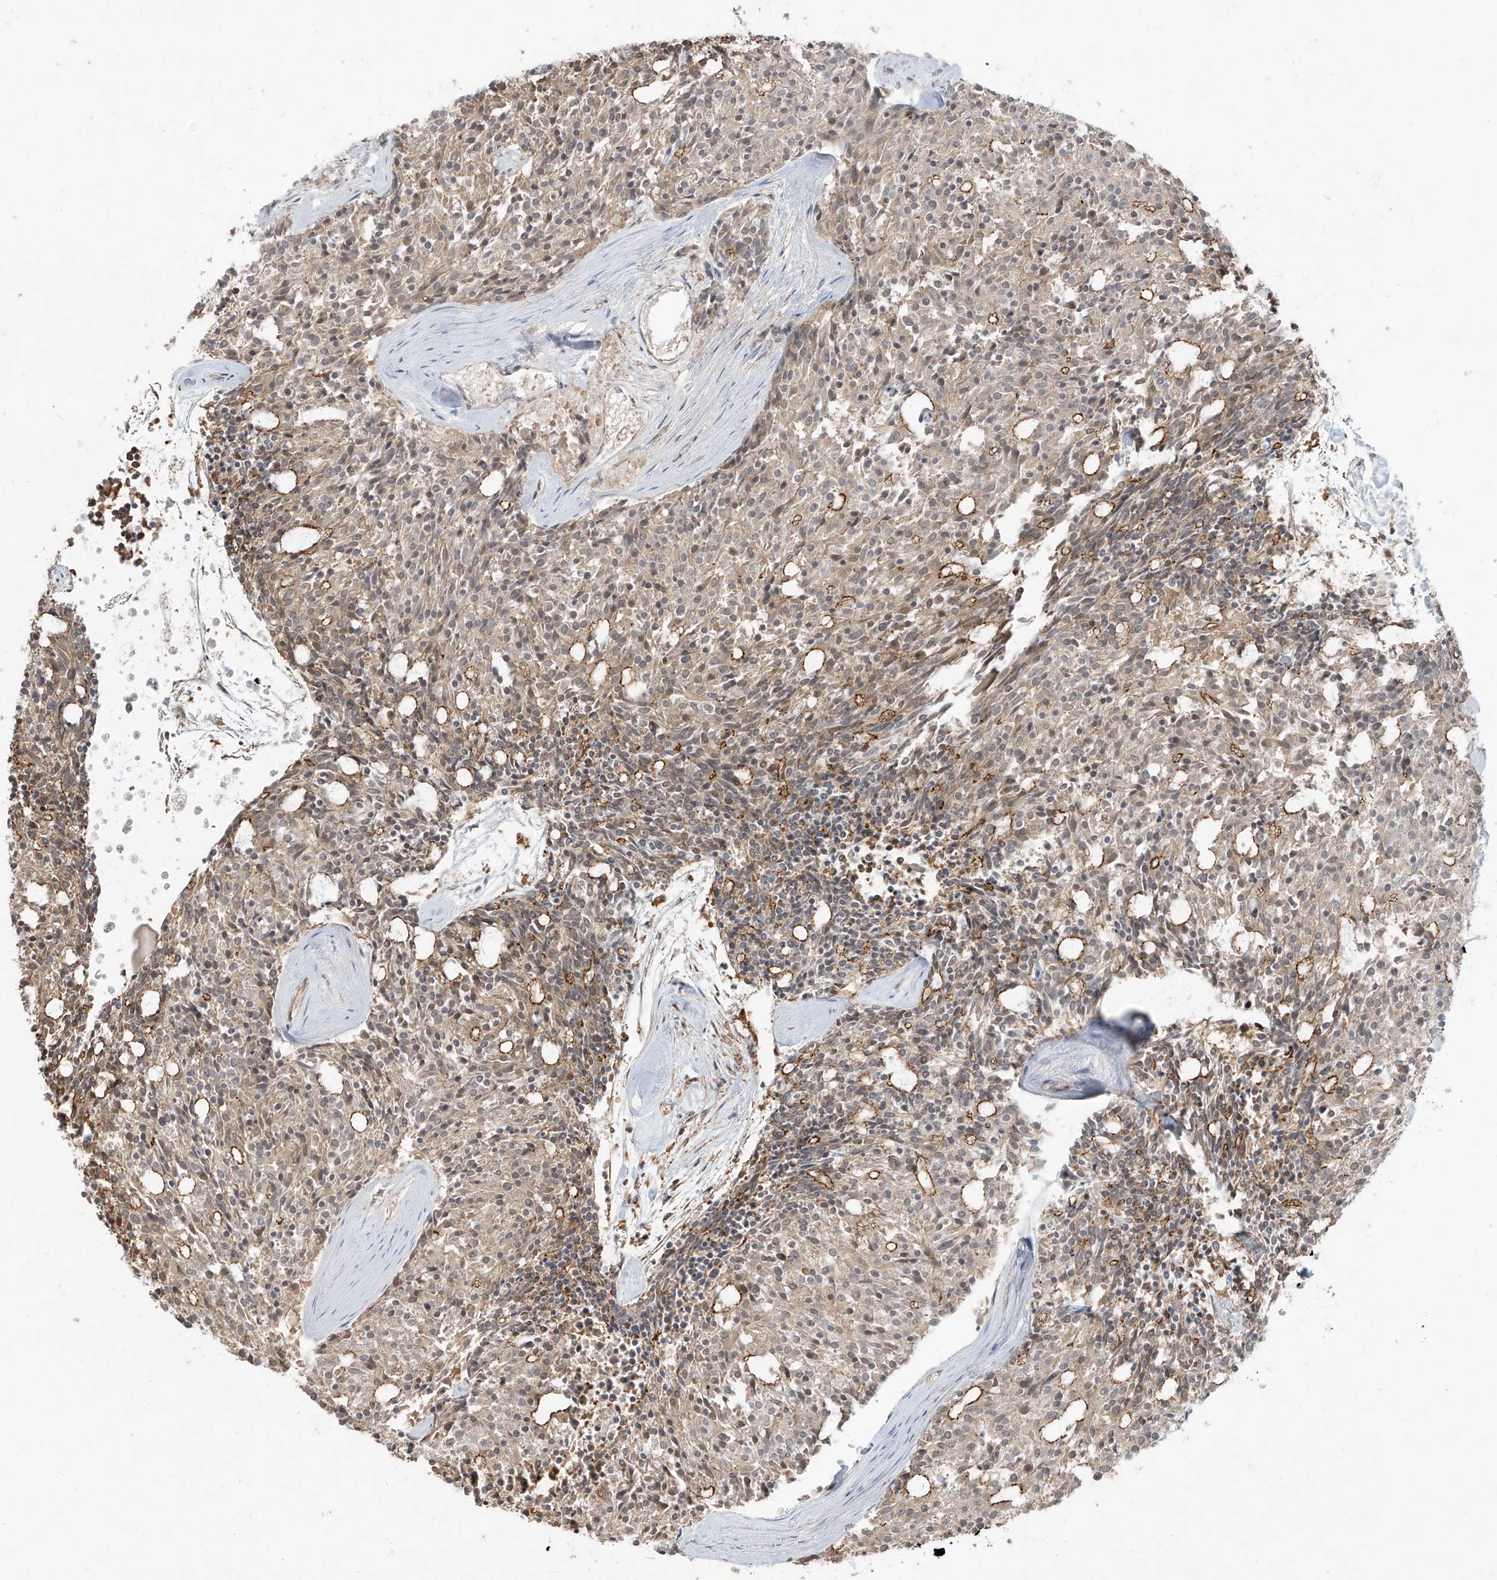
{"staining": {"intensity": "moderate", "quantity": ">75%", "location": "cytoplasmic/membranous"}, "tissue": "carcinoid", "cell_type": "Tumor cells", "image_type": "cancer", "snomed": [{"axis": "morphology", "description": "Carcinoid, malignant, NOS"}, {"axis": "topography", "description": "Pancreas"}], "caption": "A brown stain shows moderate cytoplasmic/membranous positivity of a protein in human carcinoid tumor cells.", "gene": "ZNF16", "patient": {"sex": "female", "age": 54}}